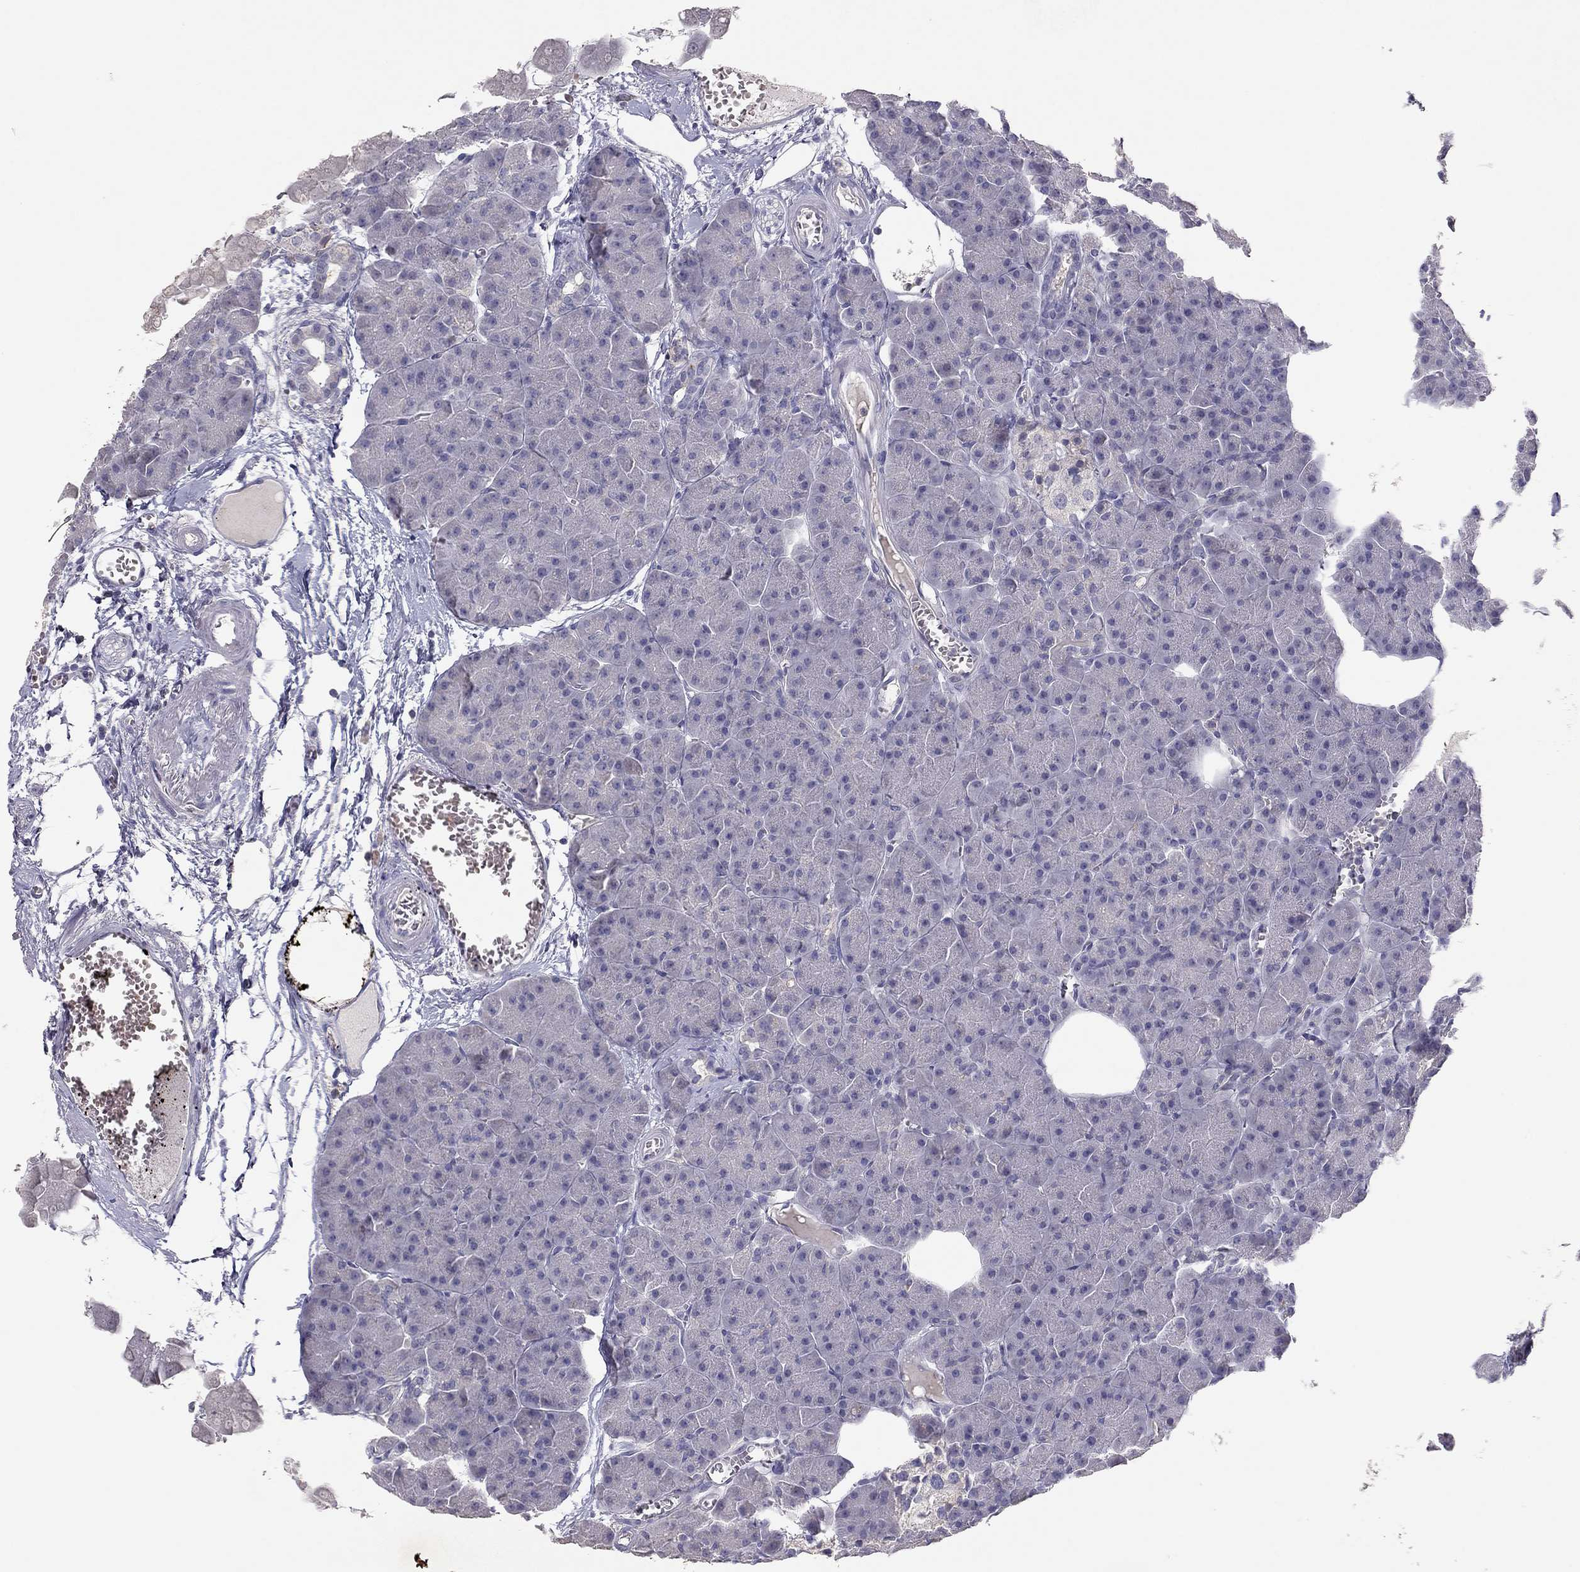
{"staining": {"intensity": "negative", "quantity": "none", "location": "none"}, "tissue": "pancreas", "cell_type": "Exocrine glandular cells", "image_type": "normal", "snomed": [{"axis": "morphology", "description": "Normal tissue, NOS"}, {"axis": "topography", "description": "Adipose tissue"}, {"axis": "topography", "description": "Pancreas"}, {"axis": "topography", "description": "Peripheral nerve tissue"}], "caption": "This is a photomicrograph of IHC staining of unremarkable pancreas, which shows no expression in exocrine glandular cells.", "gene": "ADORA2A", "patient": {"sex": "female", "age": 58}}